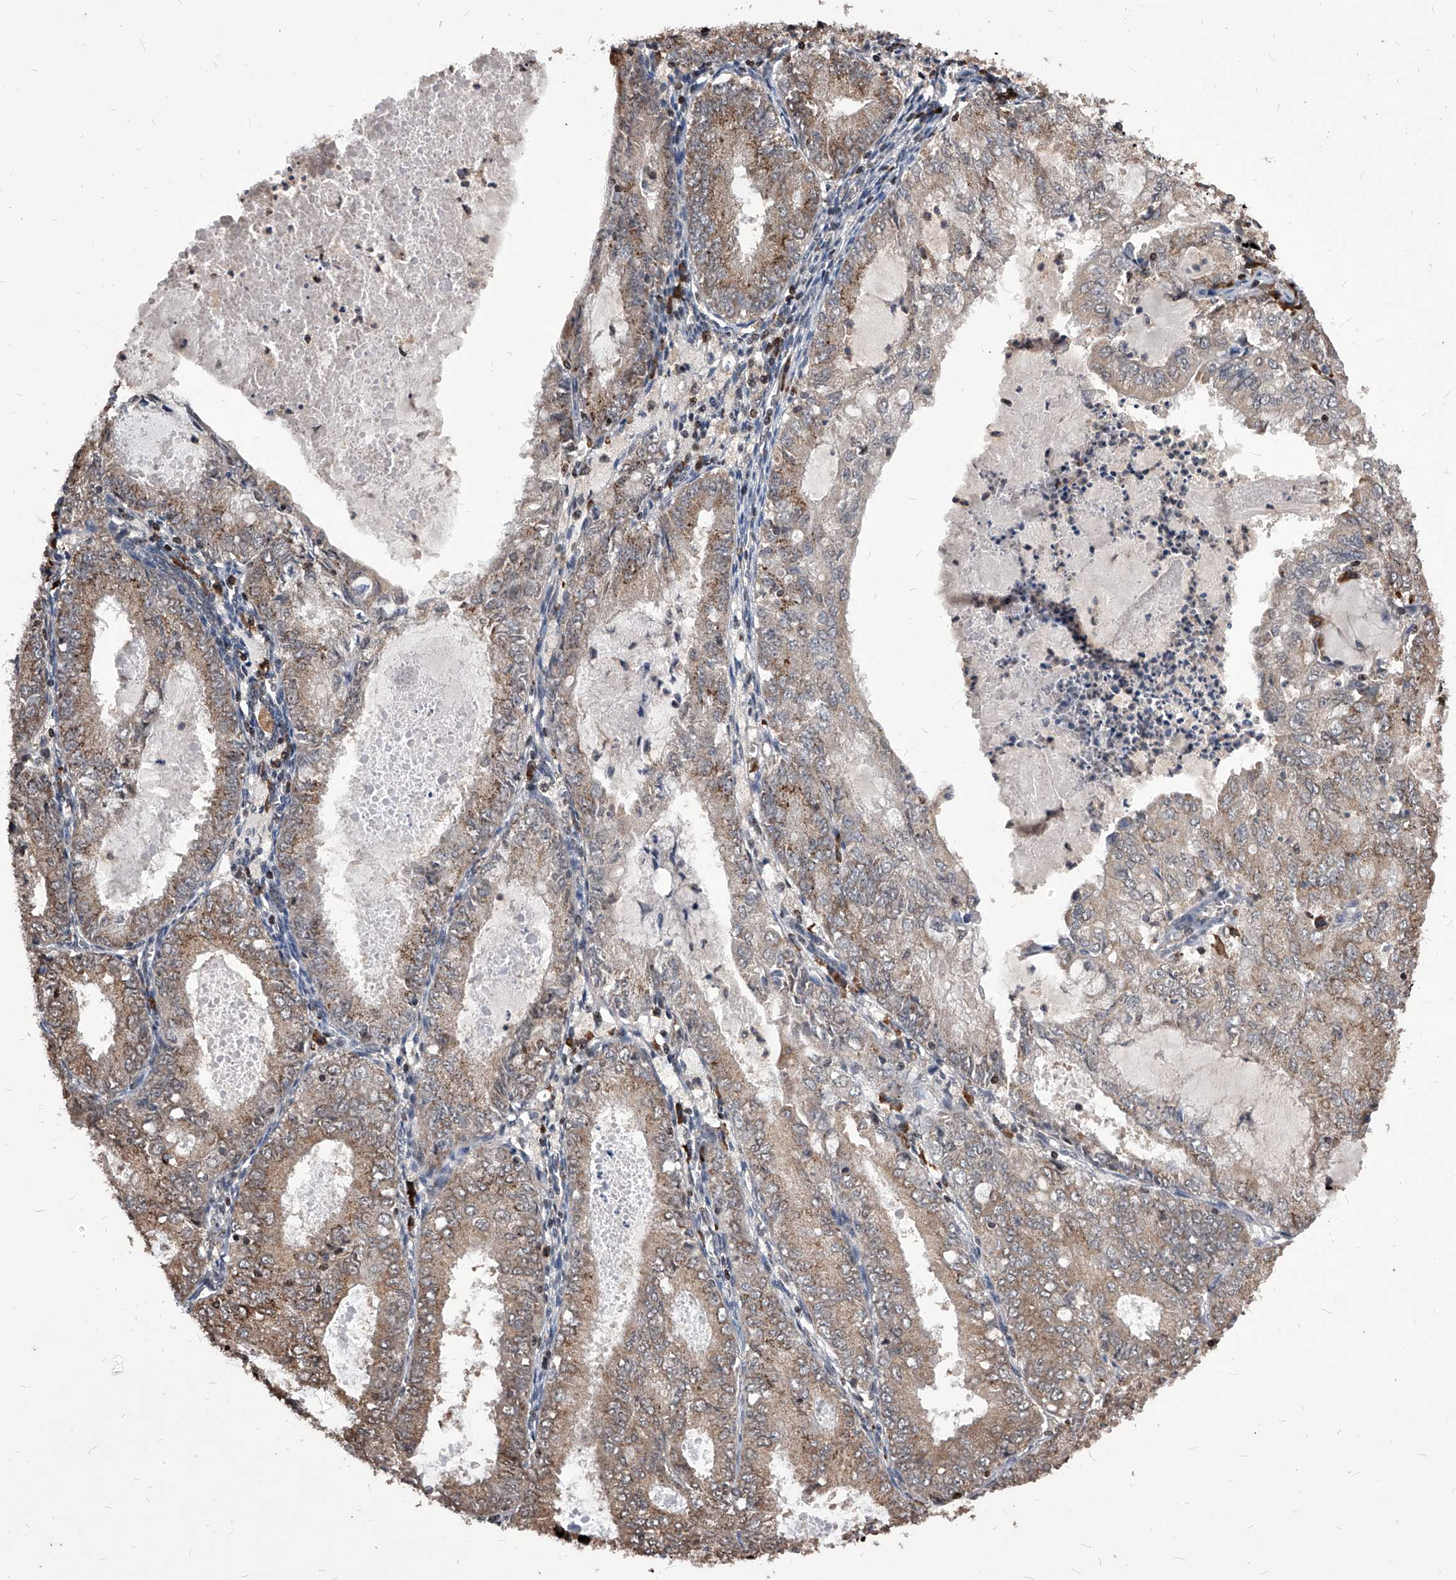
{"staining": {"intensity": "moderate", "quantity": ">75%", "location": "cytoplasmic/membranous"}, "tissue": "endometrial cancer", "cell_type": "Tumor cells", "image_type": "cancer", "snomed": [{"axis": "morphology", "description": "Adenocarcinoma, NOS"}, {"axis": "topography", "description": "Endometrium"}], "caption": "Immunohistochemistry histopathology image of neoplastic tissue: endometrial adenocarcinoma stained using immunohistochemistry (IHC) exhibits medium levels of moderate protein expression localized specifically in the cytoplasmic/membranous of tumor cells, appearing as a cytoplasmic/membranous brown color.", "gene": "ID1", "patient": {"sex": "female", "age": 57}}